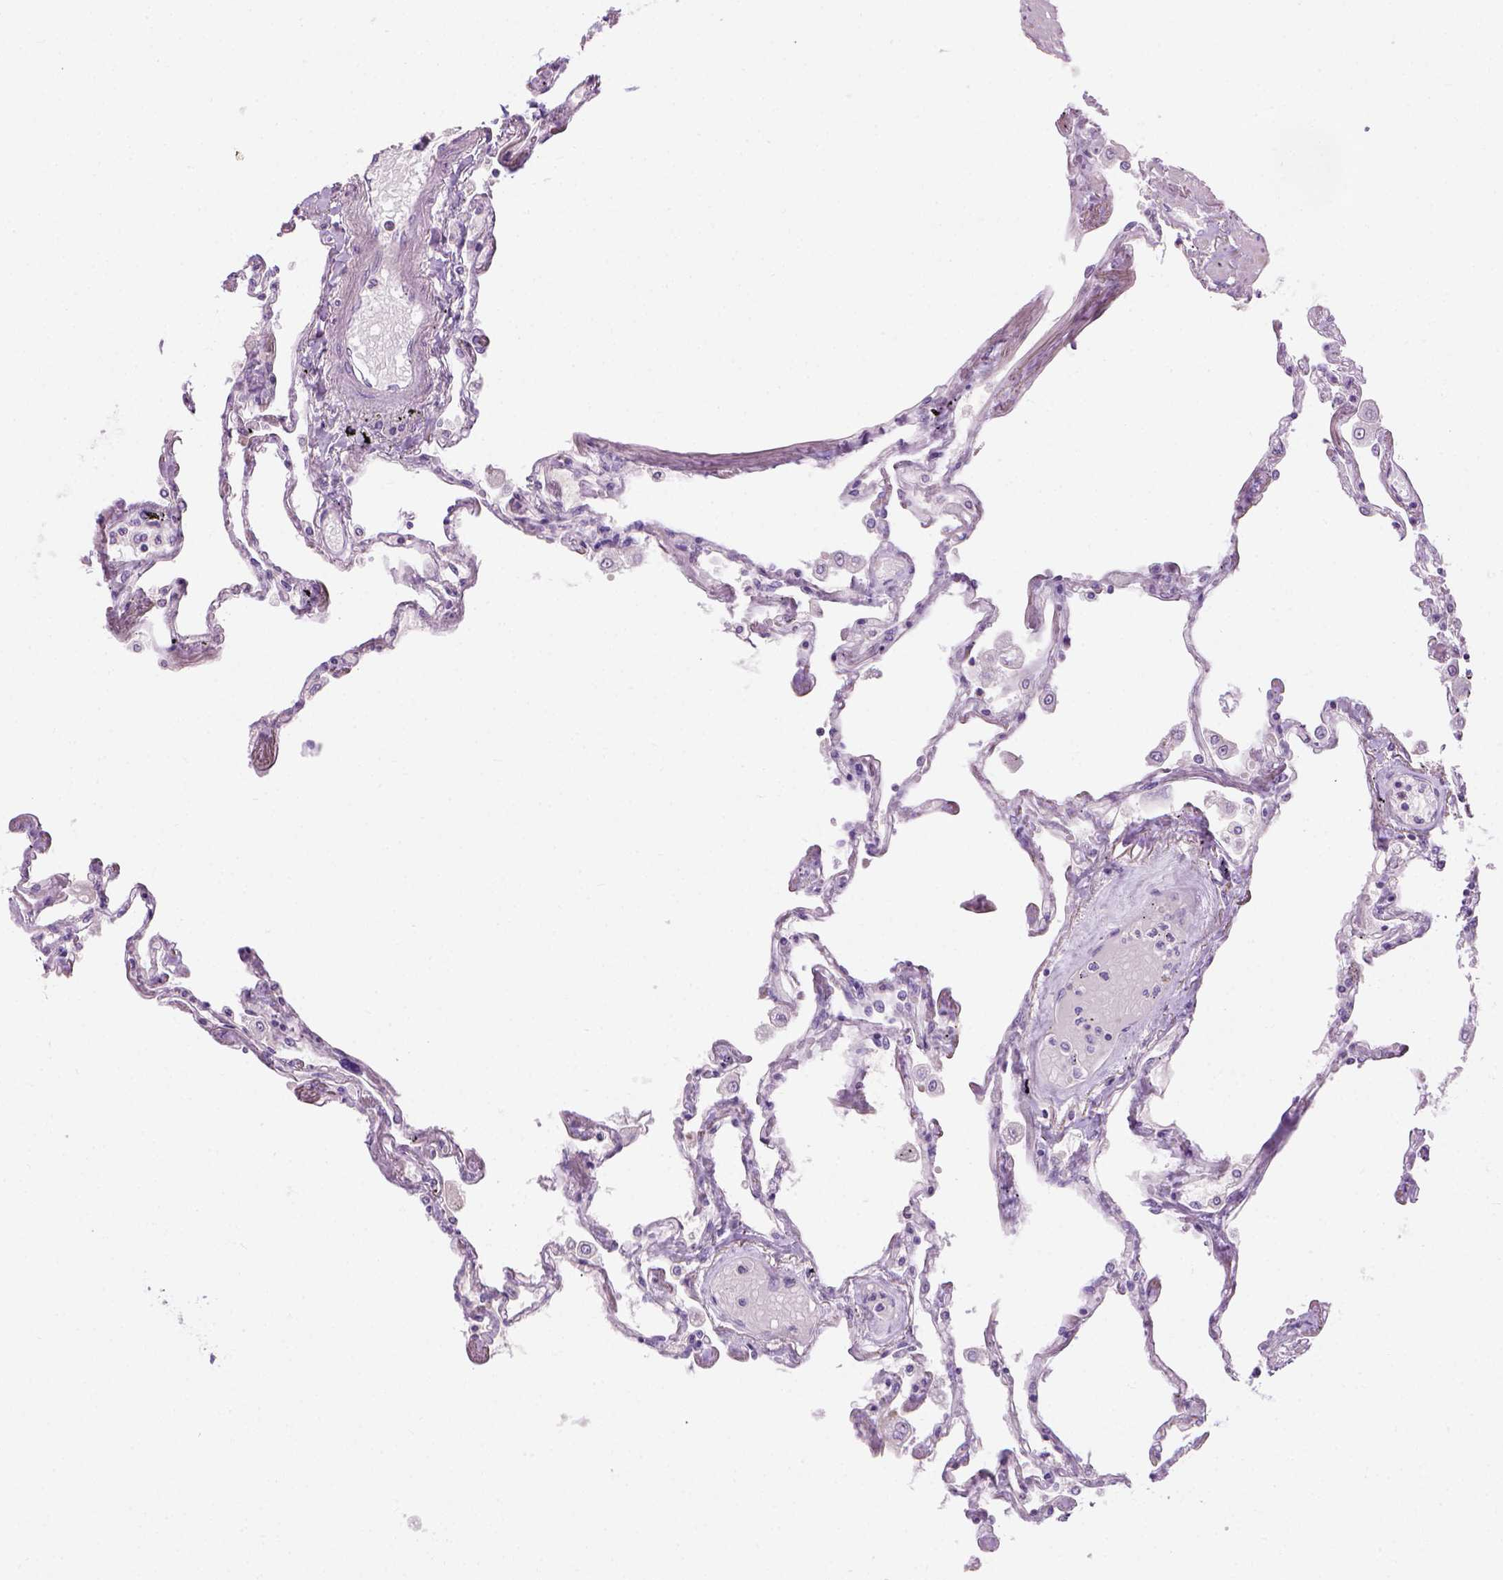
{"staining": {"intensity": "negative", "quantity": "none", "location": "none"}, "tissue": "lung", "cell_type": "Alveolar cells", "image_type": "normal", "snomed": [{"axis": "morphology", "description": "Normal tissue, NOS"}, {"axis": "morphology", "description": "Adenocarcinoma, NOS"}, {"axis": "topography", "description": "Cartilage tissue"}, {"axis": "topography", "description": "Lung"}], "caption": "This is an immunohistochemistry (IHC) photomicrograph of normal human lung. There is no staining in alveolar cells.", "gene": "UTP4", "patient": {"sex": "female", "age": 67}}